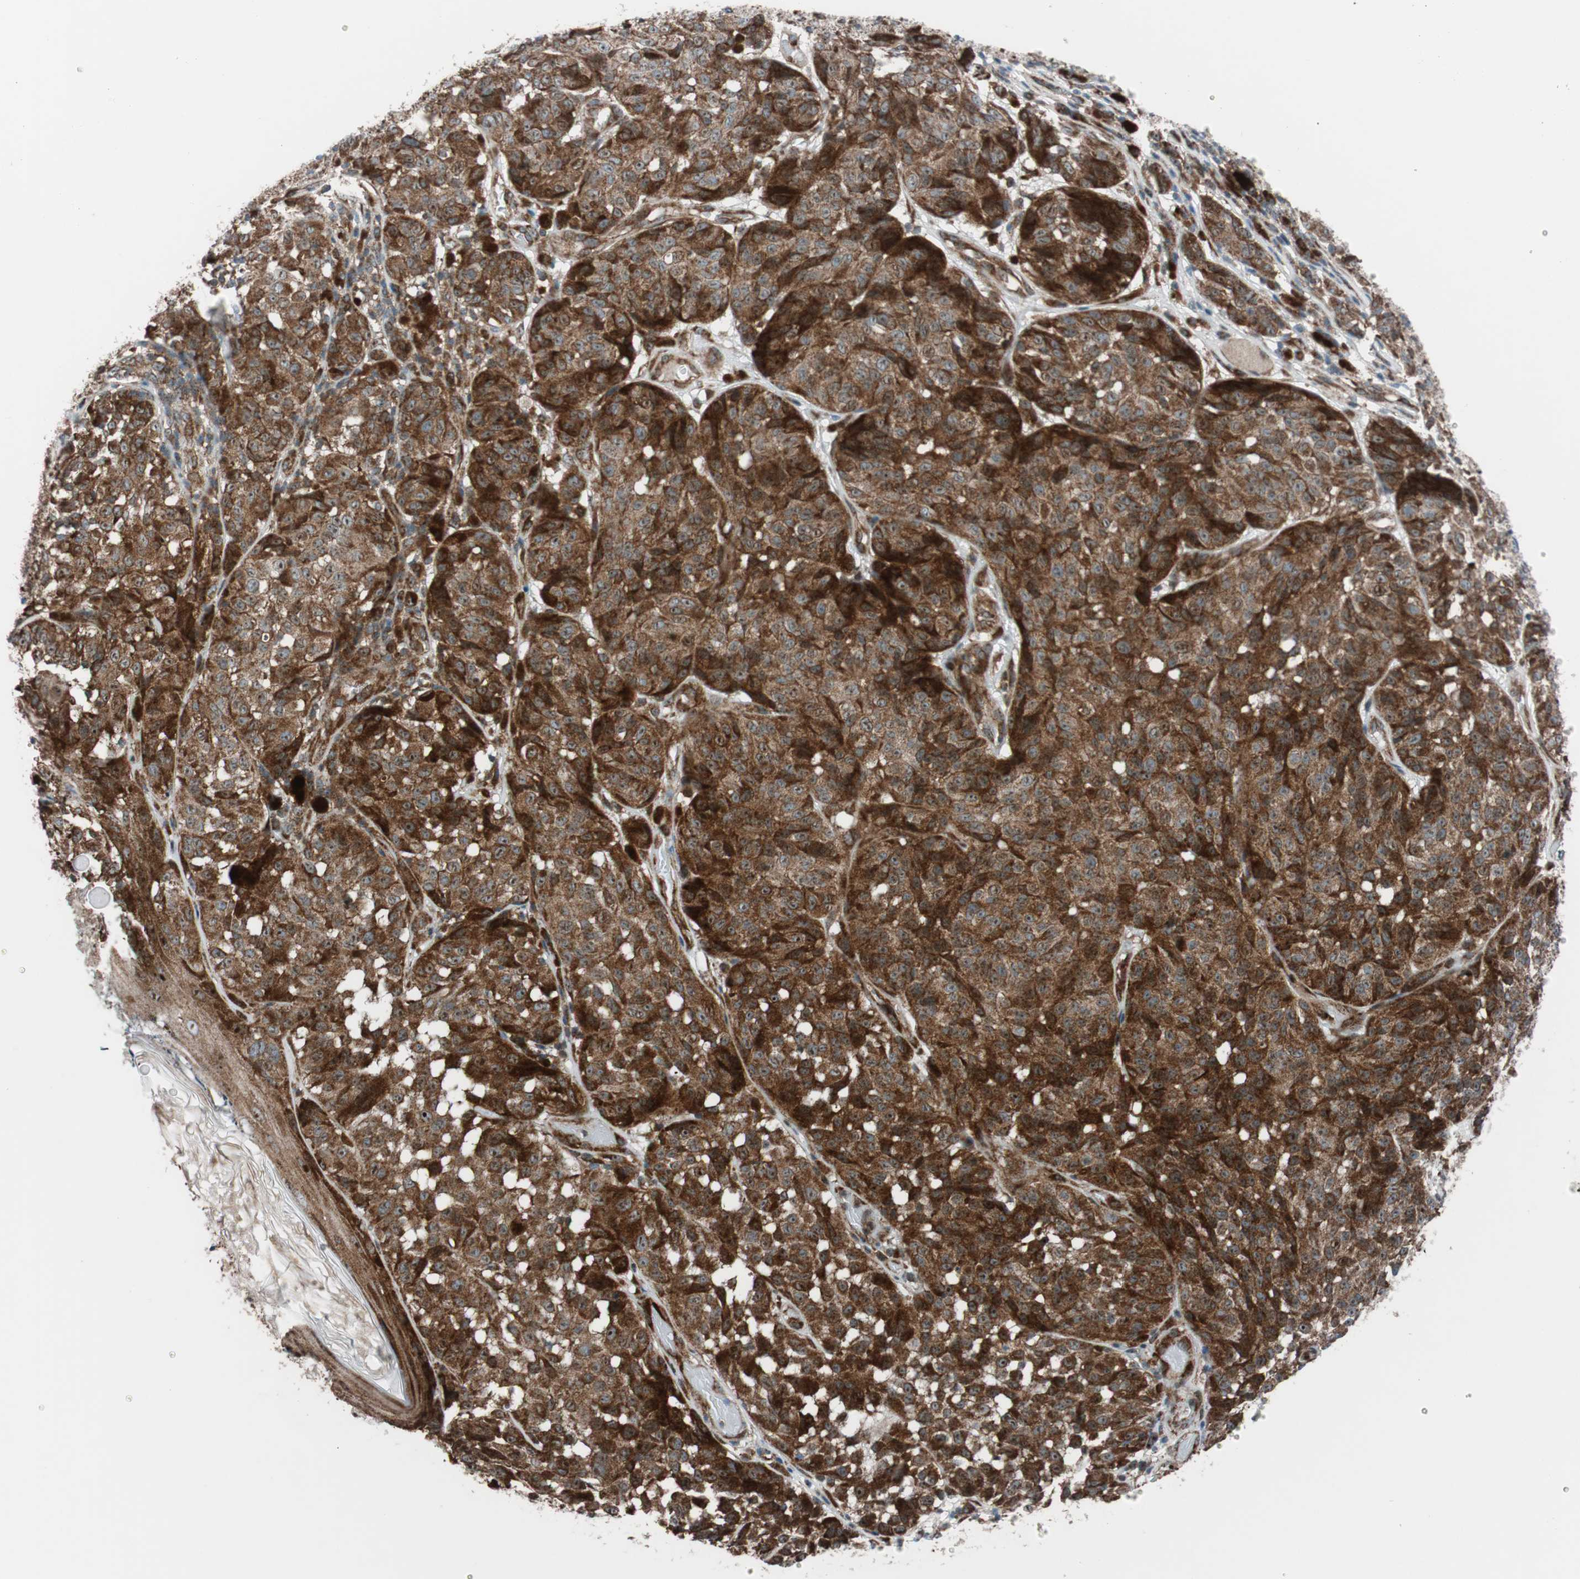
{"staining": {"intensity": "strong", "quantity": ">75%", "location": "cytoplasmic/membranous"}, "tissue": "melanoma", "cell_type": "Tumor cells", "image_type": "cancer", "snomed": [{"axis": "morphology", "description": "Malignant melanoma, NOS"}, {"axis": "topography", "description": "Skin"}], "caption": "High-power microscopy captured an IHC image of malignant melanoma, revealing strong cytoplasmic/membranous positivity in approximately >75% of tumor cells.", "gene": "CCL14", "patient": {"sex": "female", "age": 46}}